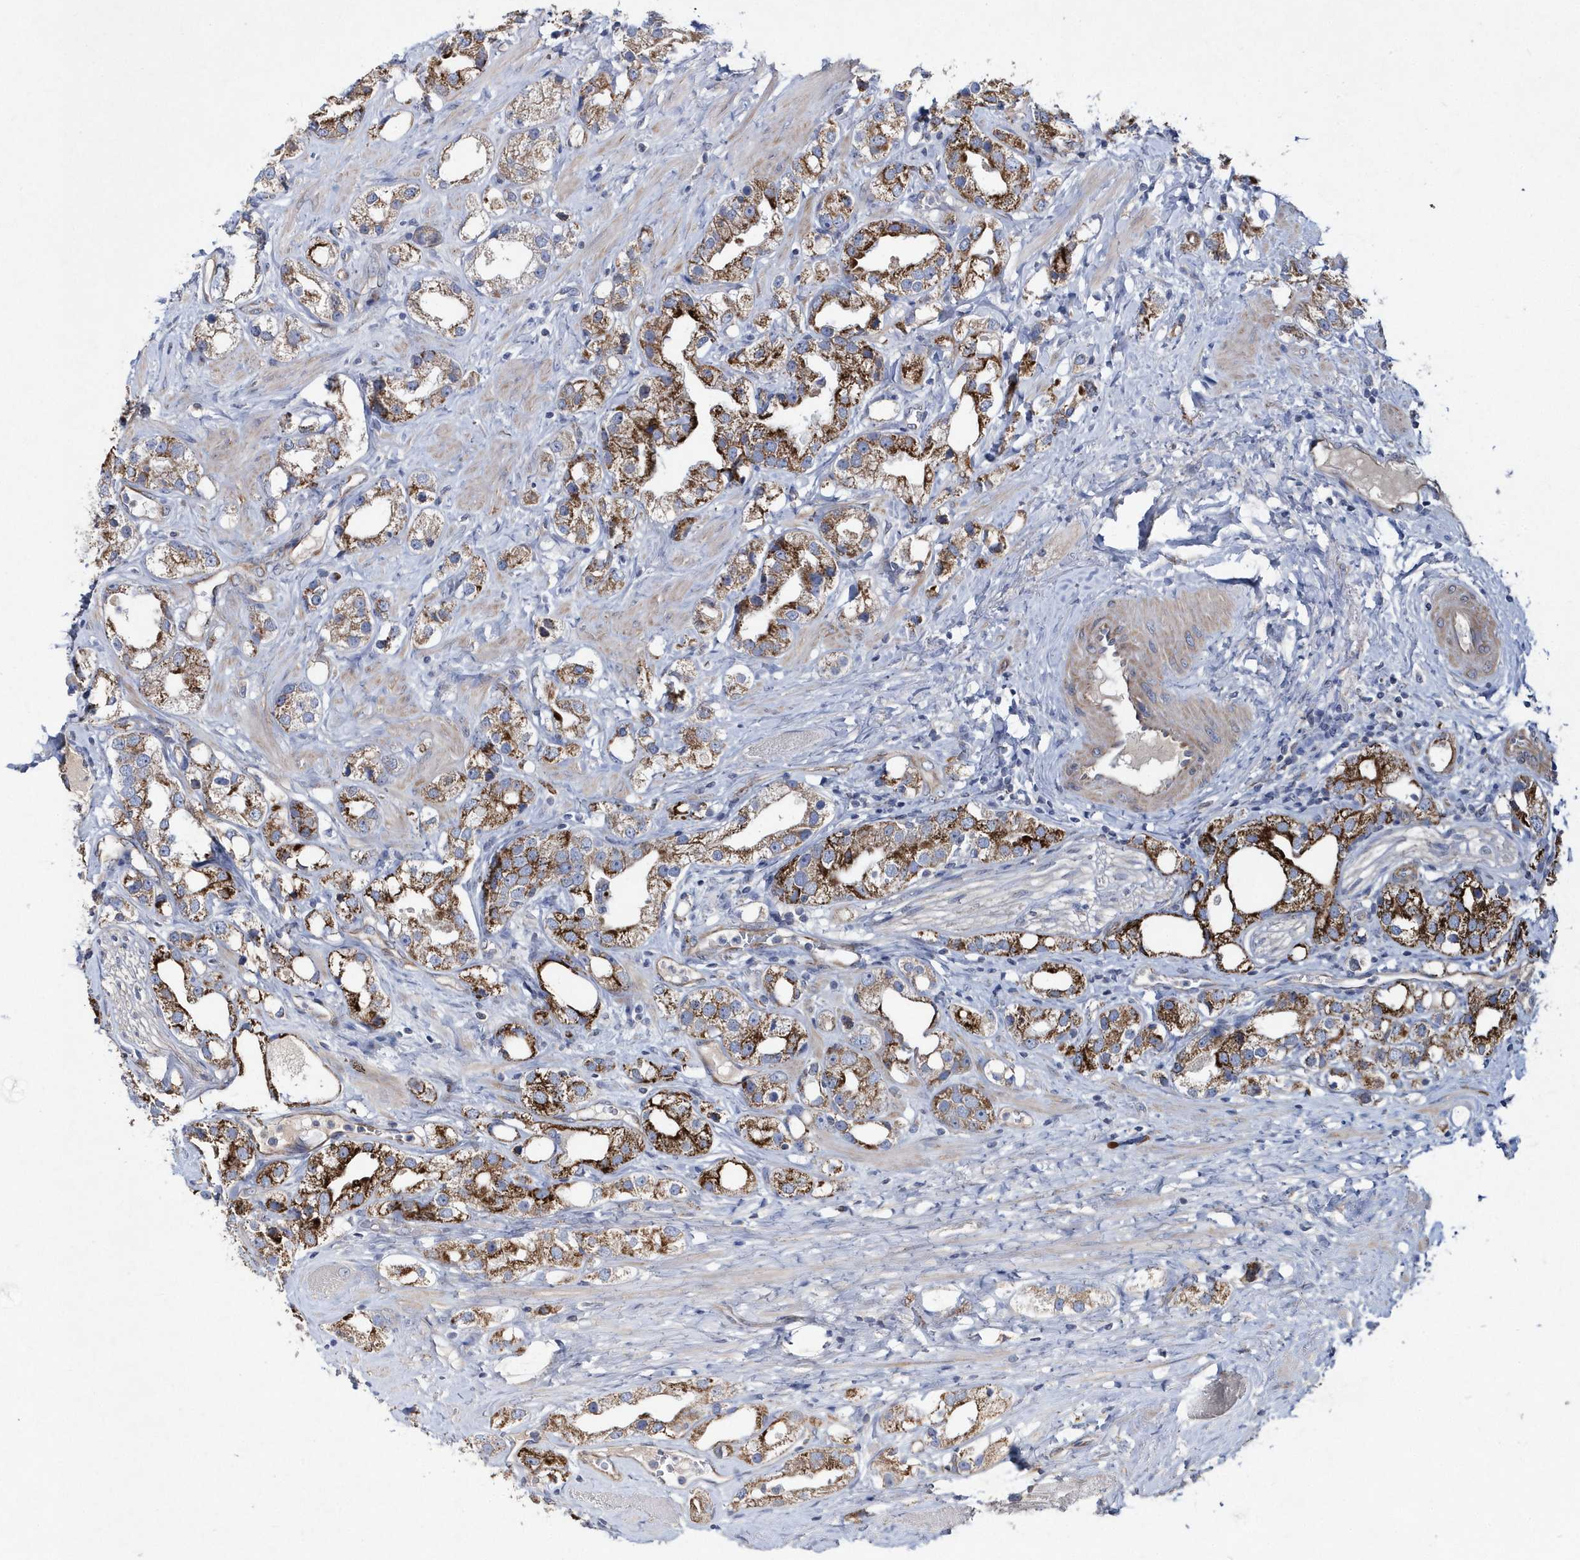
{"staining": {"intensity": "moderate", "quantity": ">75%", "location": "cytoplasmic/membranous"}, "tissue": "prostate cancer", "cell_type": "Tumor cells", "image_type": "cancer", "snomed": [{"axis": "morphology", "description": "Adenocarcinoma, NOS"}, {"axis": "topography", "description": "Prostate"}], "caption": "Moderate cytoplasmic/membranous protein staining is seen in about >75% of tumor cells in prostate cancer (adenocarcinoma). Using DAB (brown) and hematoxylin (blue) stains, captured at high magnification using brightfield microscopy.", "gene": "METTL8", "patient": {"sex": "male", "age": 79}}